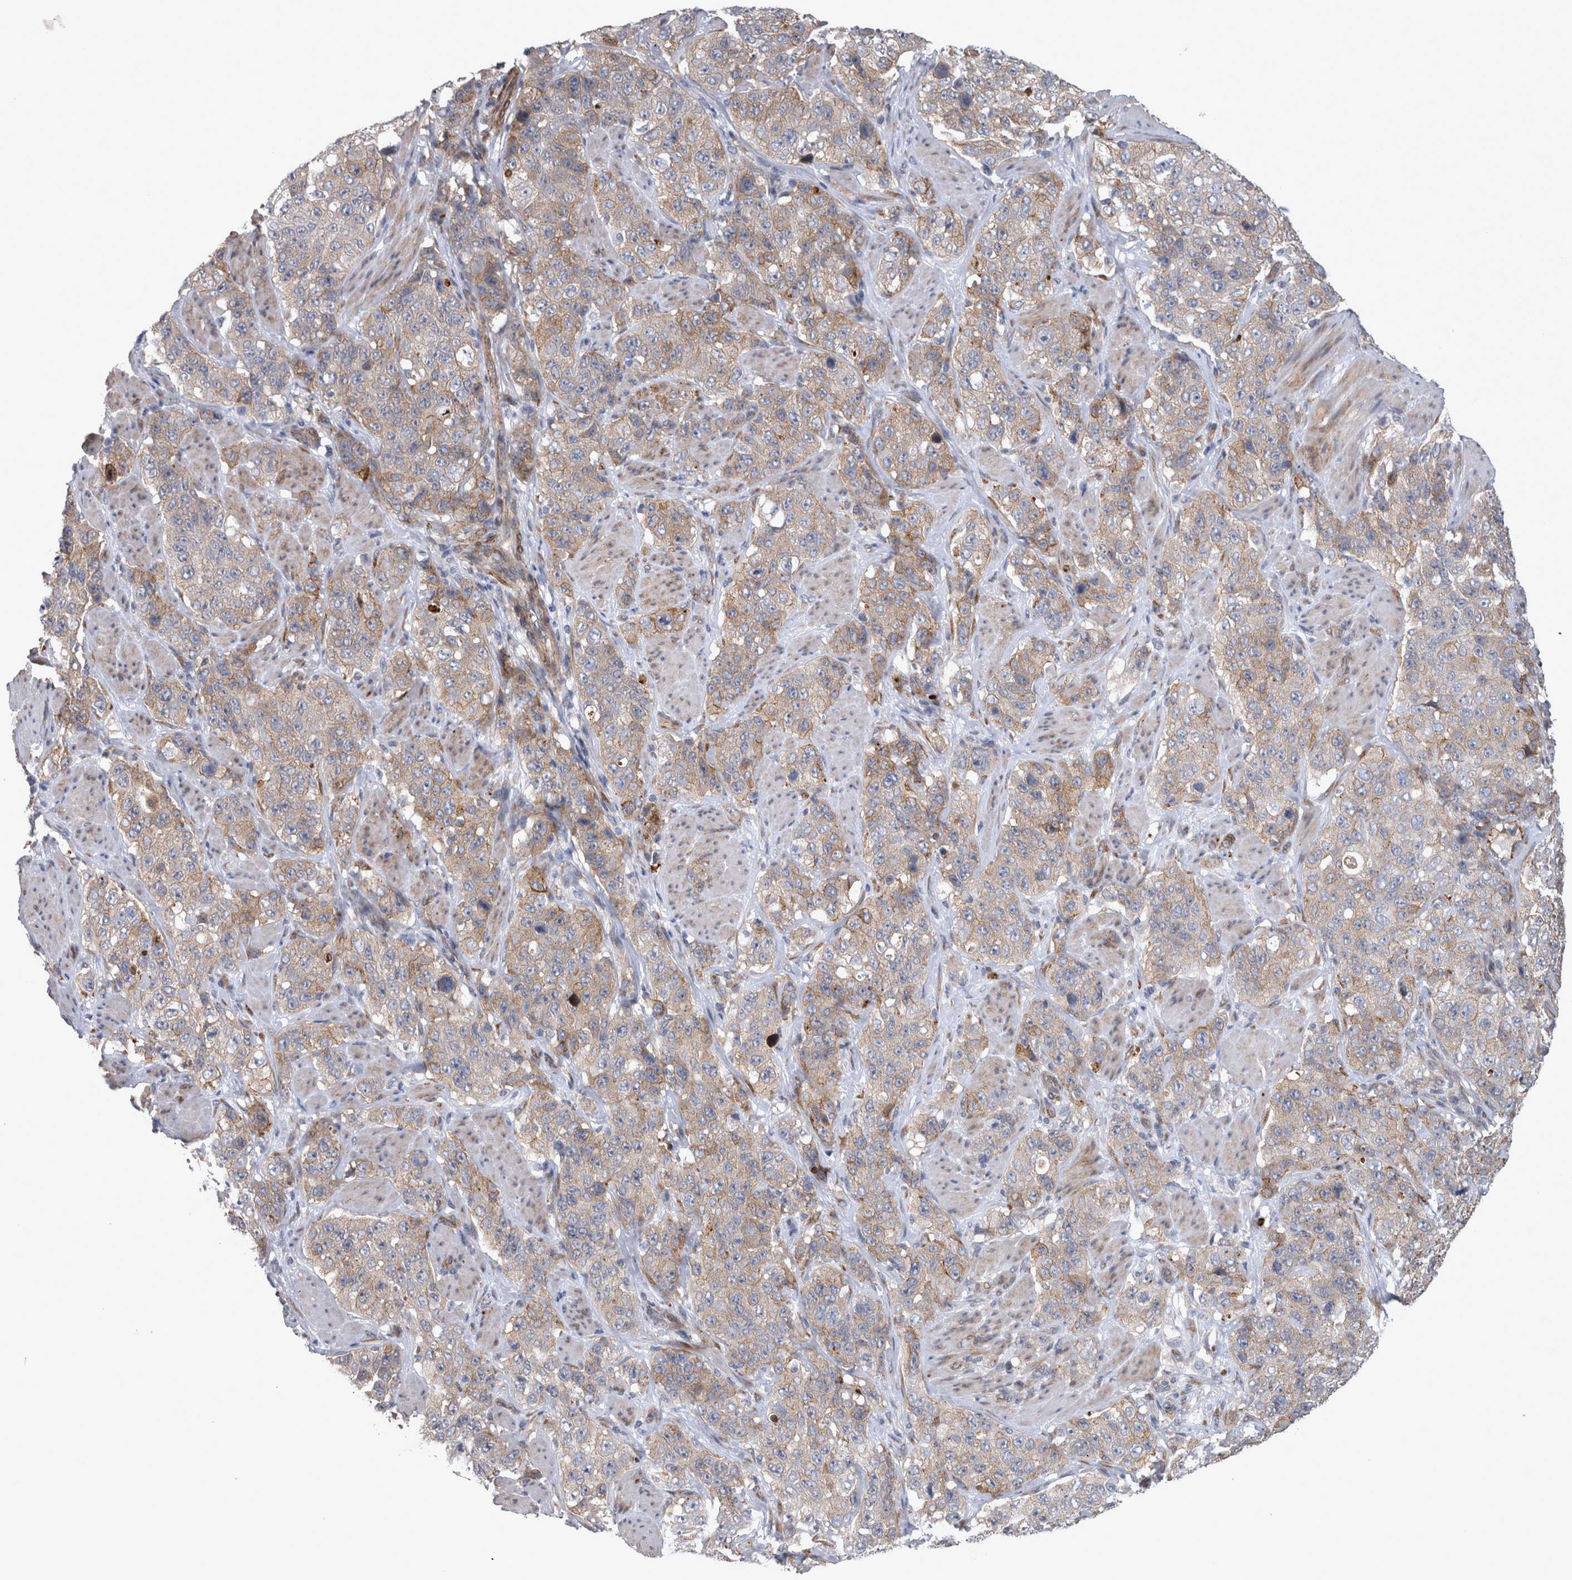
{"staining": {"intensity": "weak", "quantity": ">75%", "location": "cytoplasmic/membranous"}, "tissue": "stomach cancer", "cell_type": "Tumor cells", "image_type": "cancer", "snomed": [{"axis": "morphology", "description": "Adenocarcinoma, NOS"}, {"axis": "topography", "description": "Stomach"}], "caption": "Stomach adenocarcinoma stained for a protein reveals weak cytoplasmic/membranous positivity in tumor cells. (IHC, brightfield microscopy, high magnification).", "gene": "DDX6", "patient": {"sex": "male", "age": 48}}